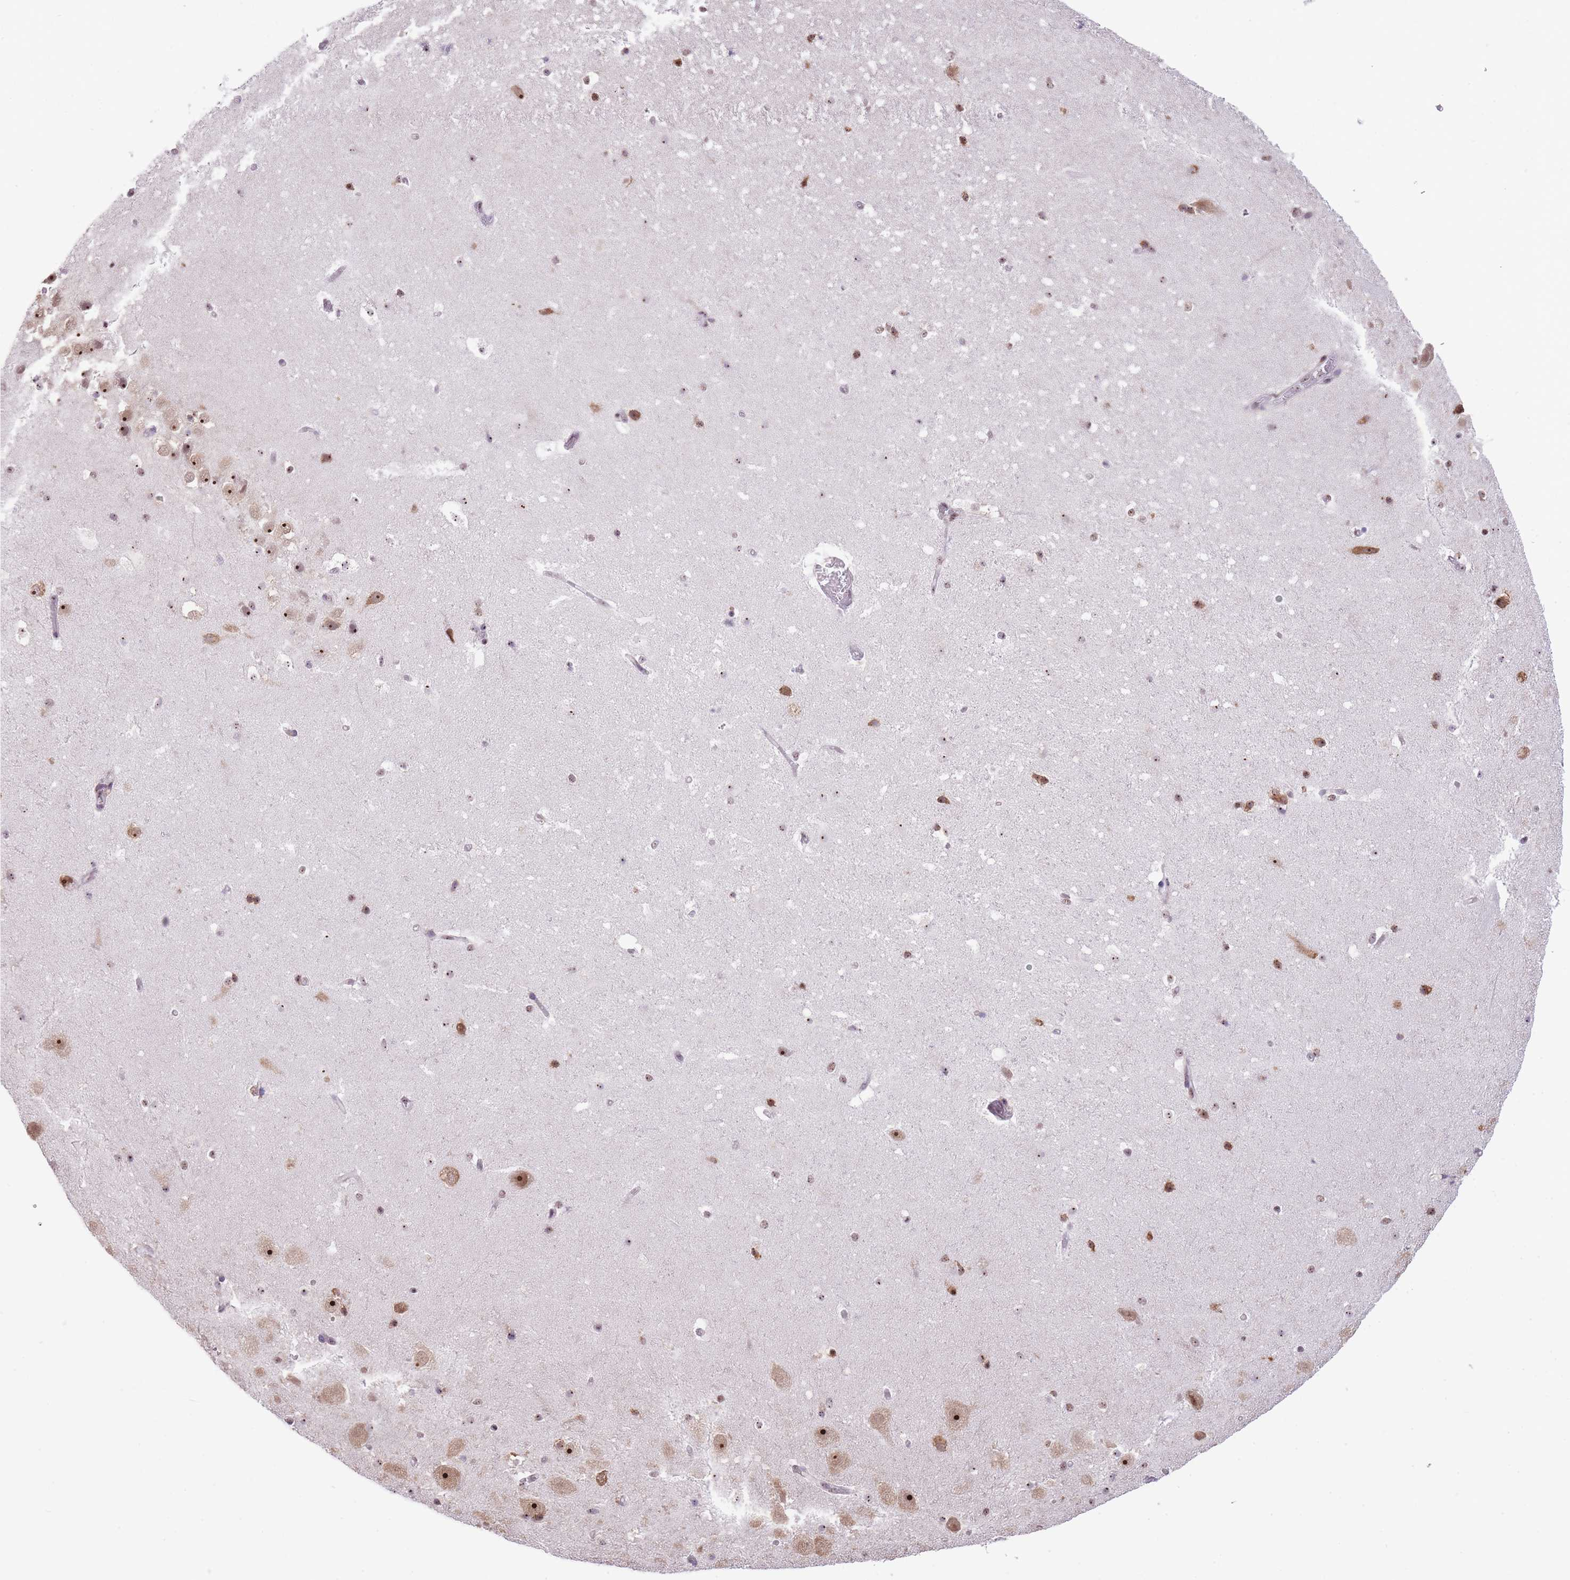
{"staining": {"intensity": "moderate", "quantity": "<25%", "location": "nuclear"}, "tissue": "hippocampus", "cell_type": "Glial cells", "image_type": "normal", "snomed": [{"axis": "morphology", "description": "Normal tissue, NOS"}, {"axis": "topography", "description": "Hippocampus"}], "caption": "Brown immunohistochemical staining in unremarkable hippocampus exhibits moderate nuclear expression in about <25% of glial cells. The staining was performed using DAB (3,3'-diaminobenzidine) to visualize the protein expression in brown, while the nuclei were stained in blue with hematoxylin (Magnification: 20x).", "gene": "EVC2", "patient": {"sex": "male", "age": 37}}